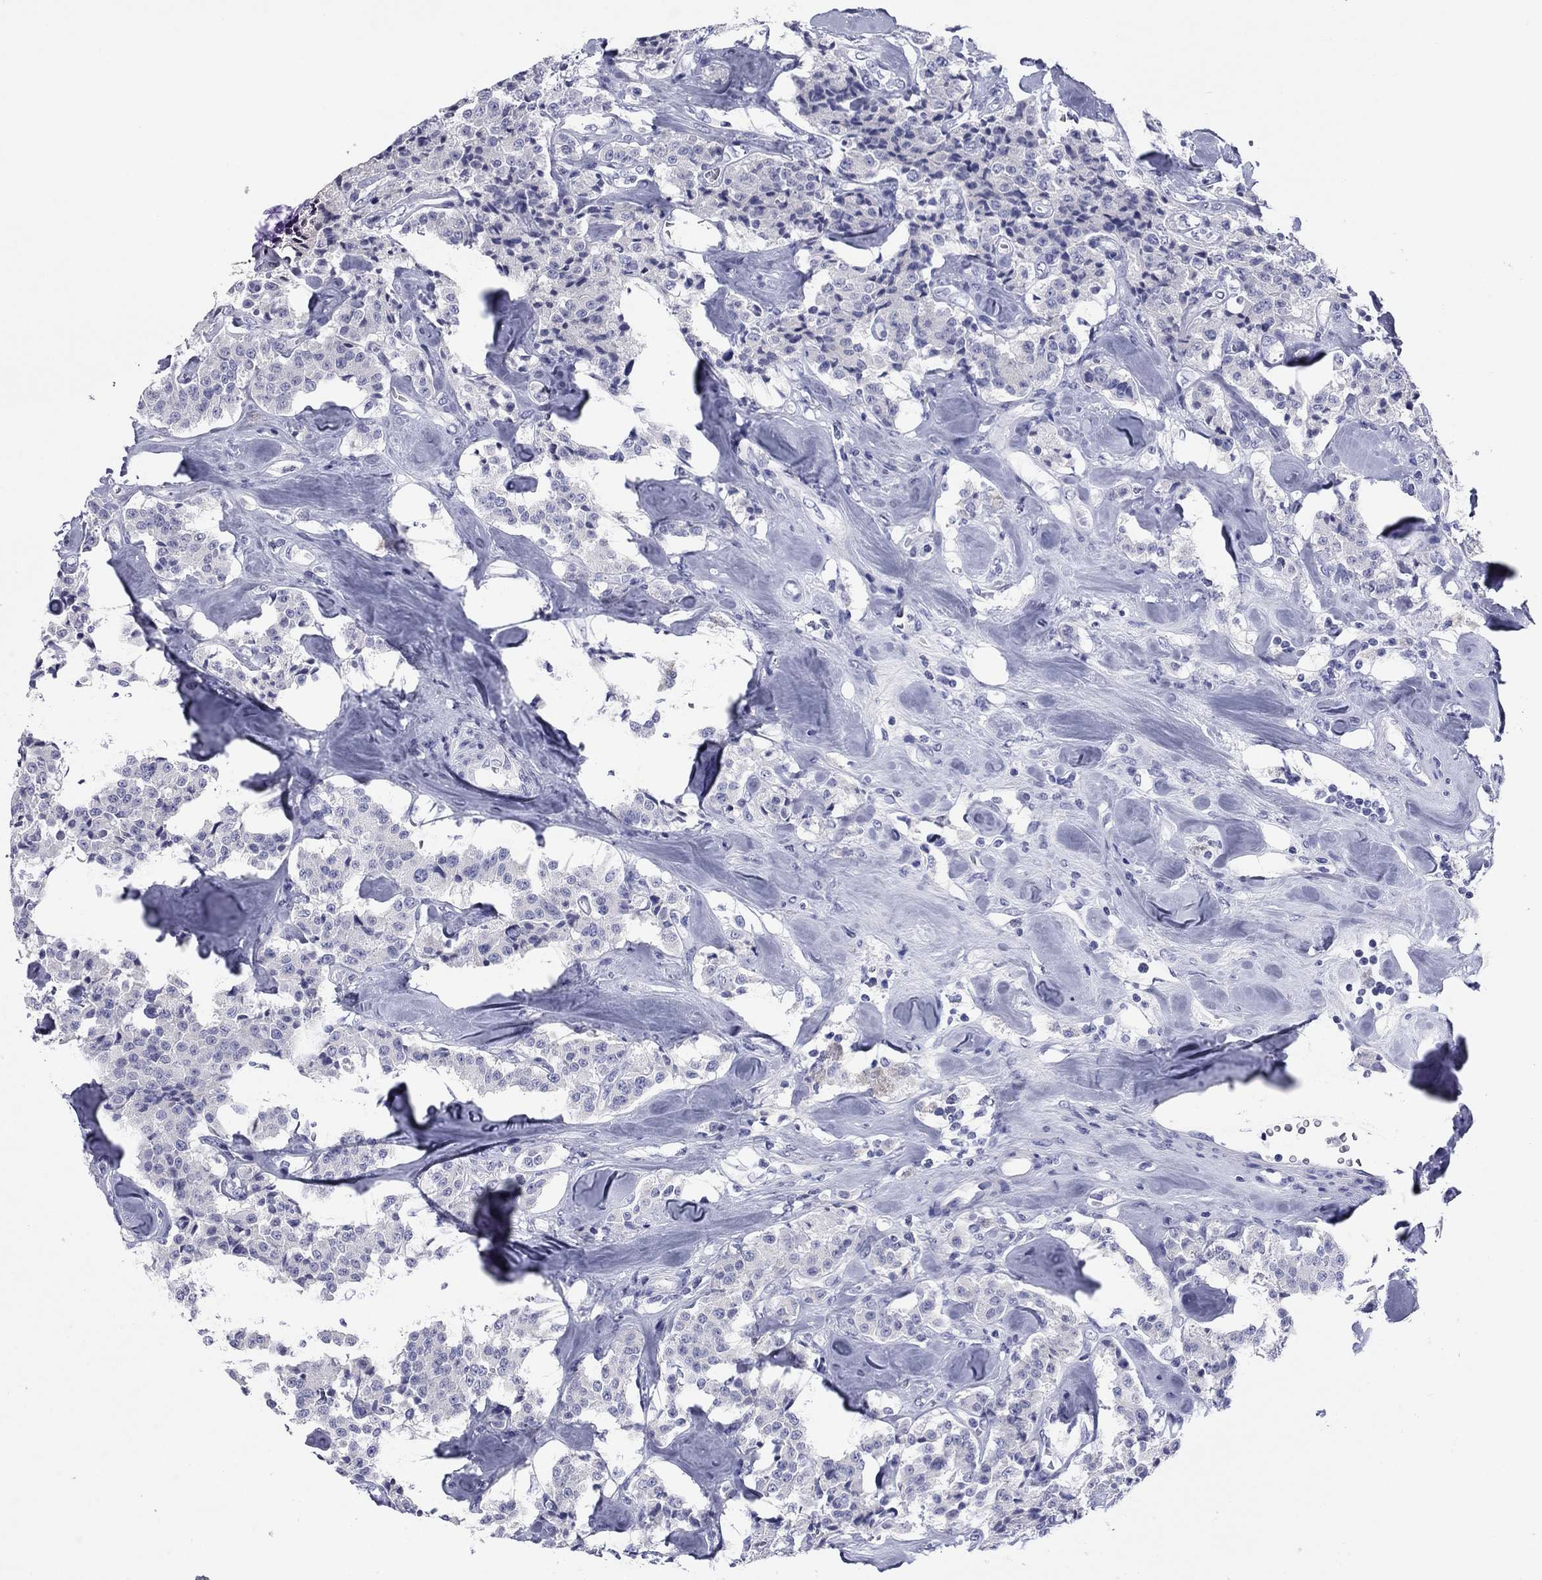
{"staining": {"intensity": "negative", "quantity": "none", "location": "none"}, "tissue": "carcinoid", "cell_type": "Tumor cells", "image_type": "cancer", "snomed": [{"axis": "morphology", "description": "Carcinoid, malignant, NOS"}, {"axis": "topography", "description": "Pancreas"}], "caption": "Photomicrograph shows no protein positivity in tumor cells of carcinoid tissue. Nuclei are stained in blue.", "gene": "ABCC2", "patient": {"sex": "male", "age": 41}}